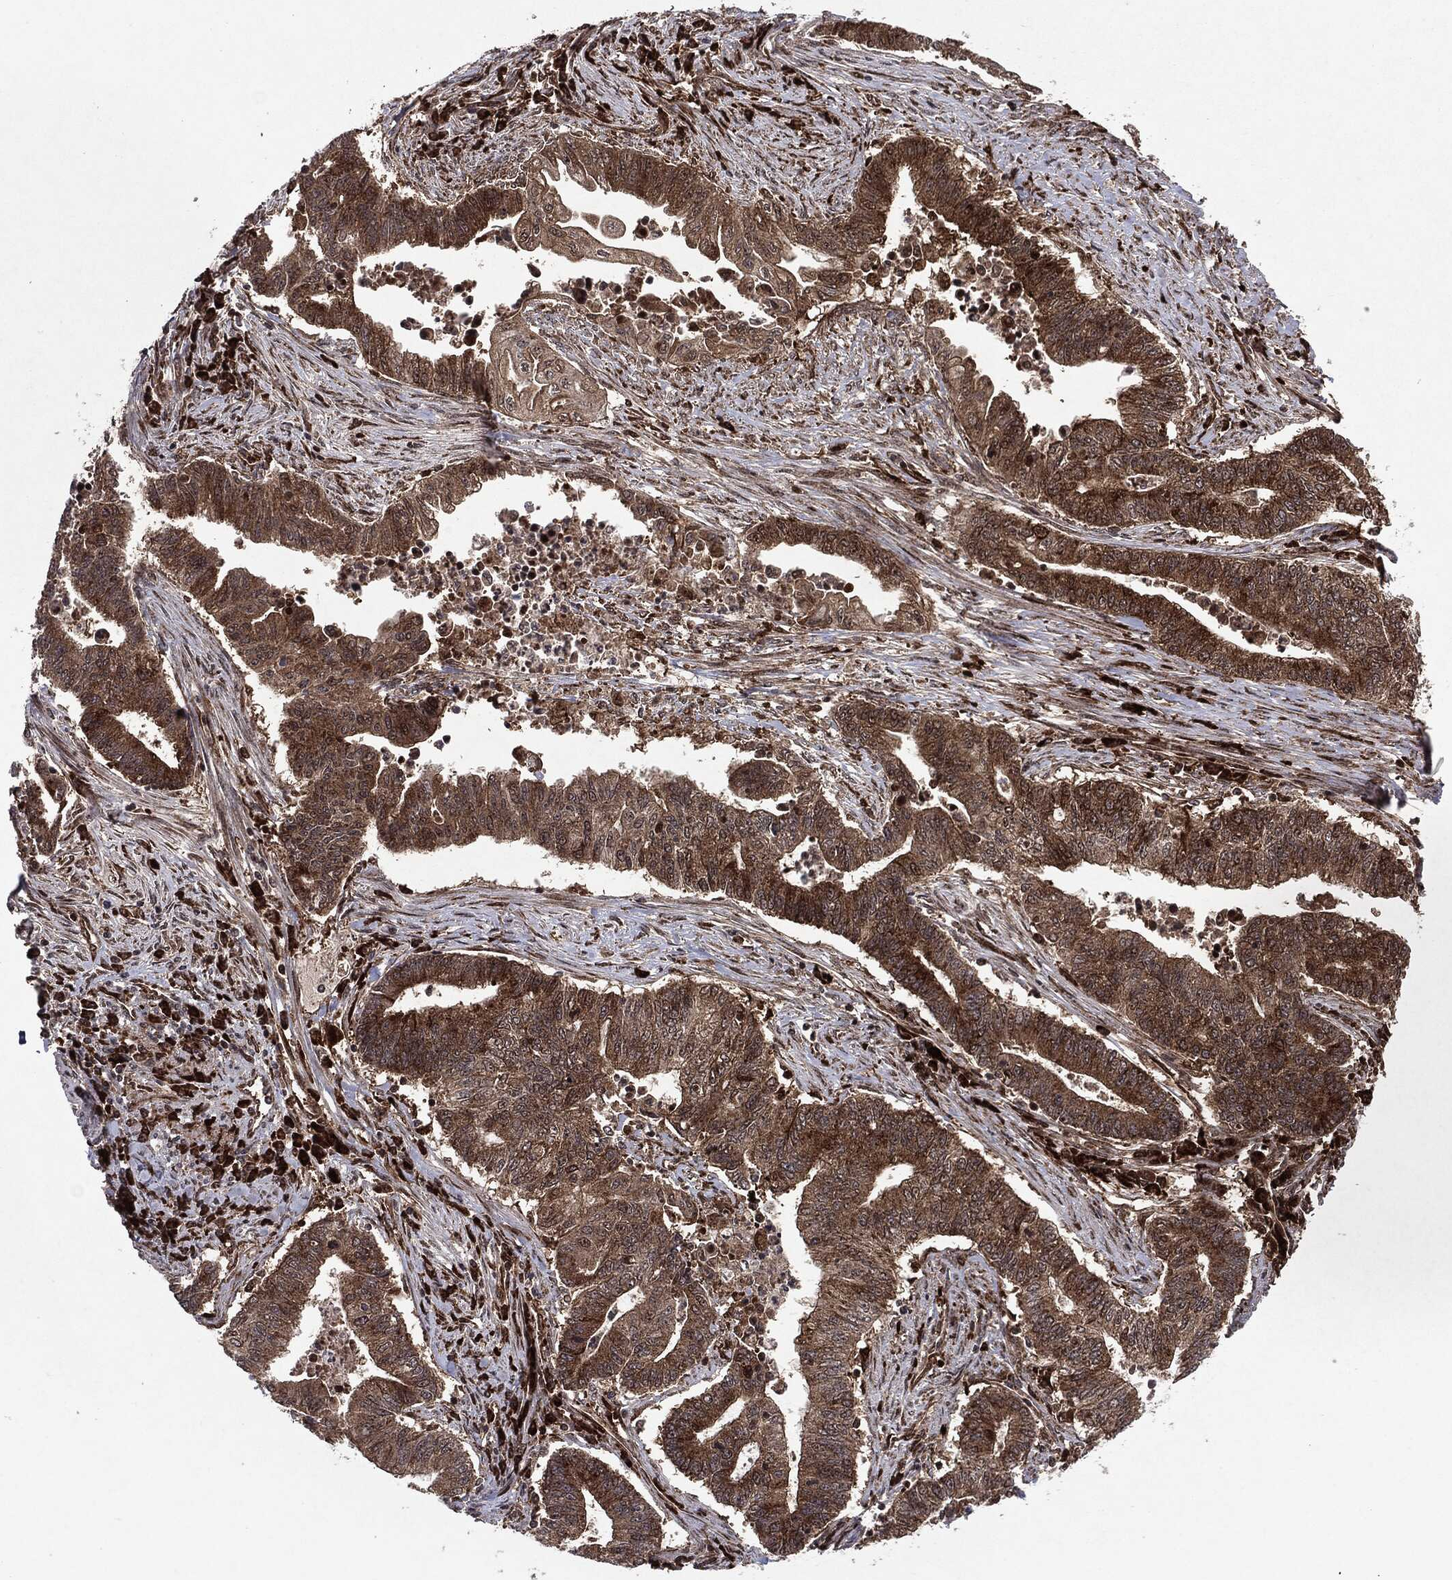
{"staining": {"intensity": "moderate", "quantity": ">75%", "location": "cytoplasmic/membranous"}, "tissue": "endometrial cancer", "cell_type": "Tumor cells", "image_type": "cancer", "snomed": [{"axis": "morphology", "description": "Adenocarcinoma, NOS"}, {"axis": "topography", "description": "Uterus"}, {"axis": "topography", "description": "Endometrium"}], "caption": "Endometrial cancer stained with a protein marker displays moderate staining in tumor cells.", "gene": "OTUB1", "patient": {"sex": "female", "age": 54}}